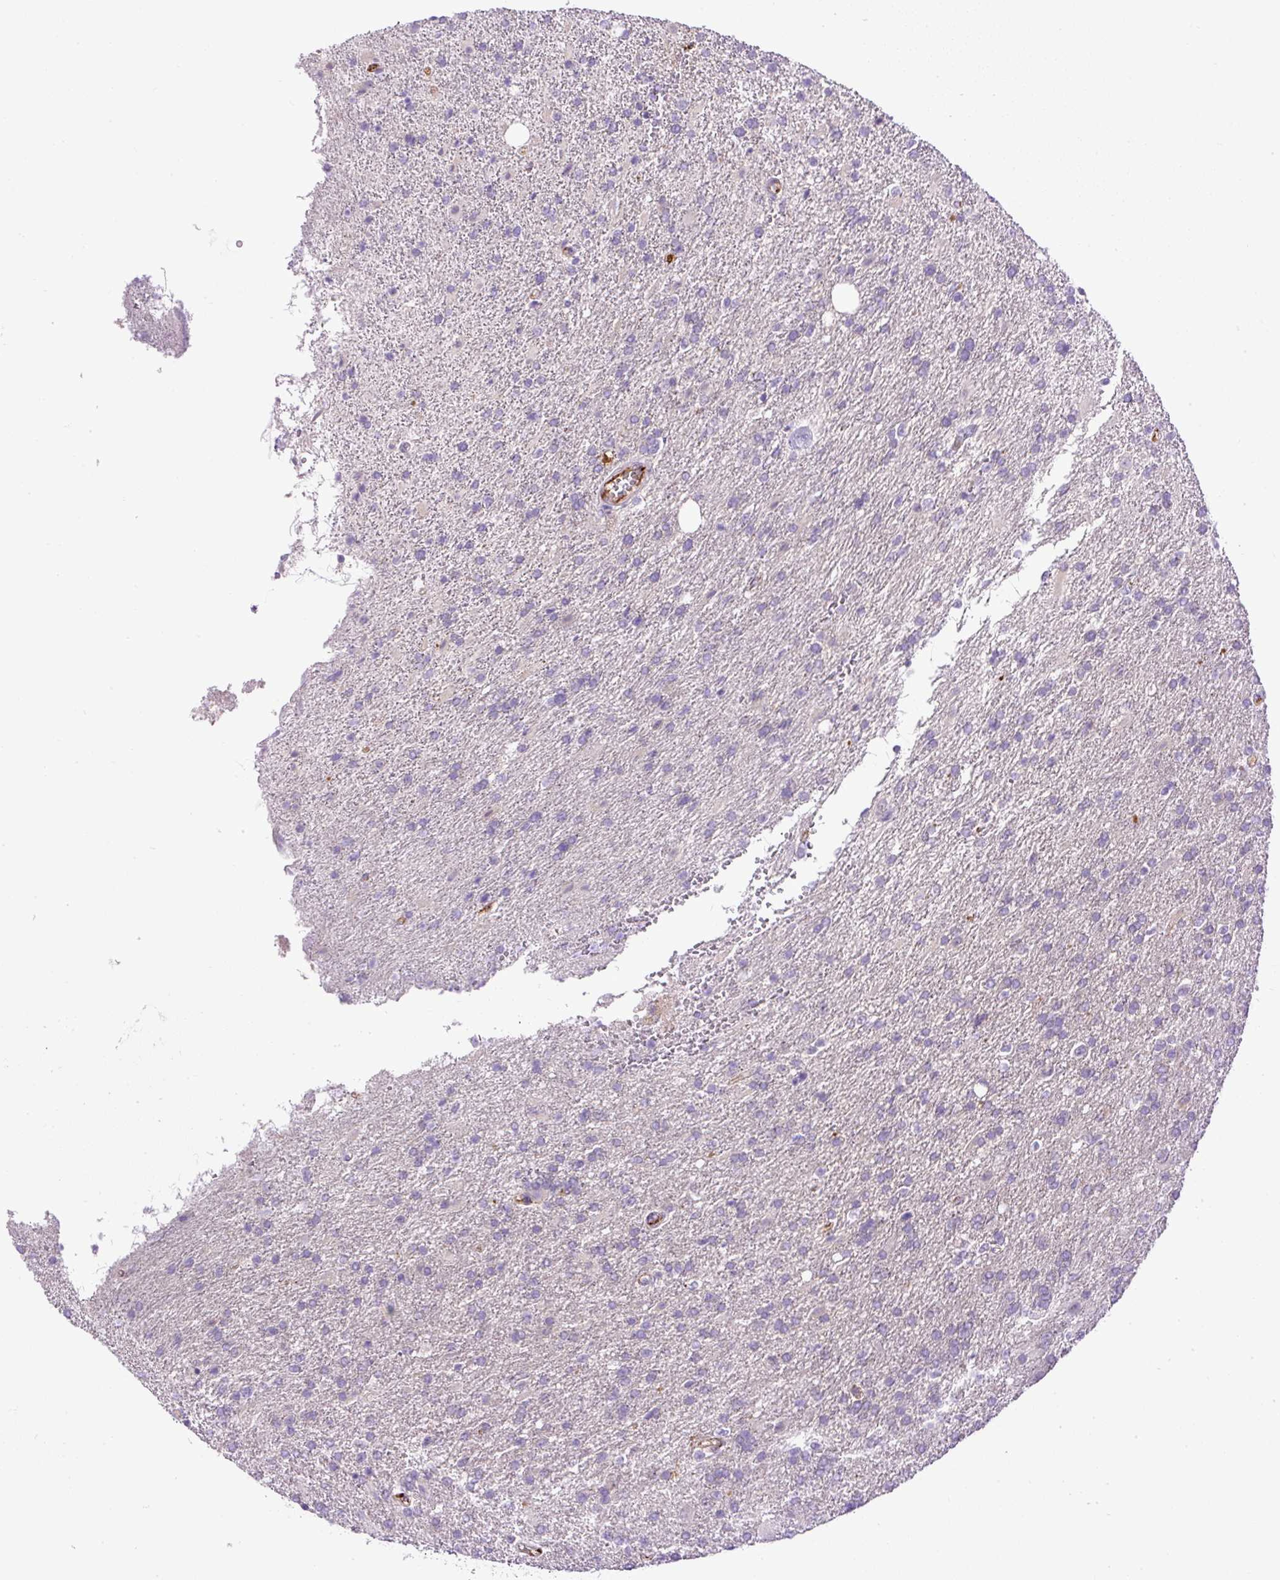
{"staining": {"intensity": "negative", "quantity": "none", "location": "none"}, "tissue": "glioma", "cell_type": "Tumor cells", "image_type": "cancer", "snomed": [{"axis": "morphology", "description": "Glioma, malignant, High grade"}, {"axis": "topography", "description": "Brain"}], "caption": "Protein analysis of high-grade glioma (malignant) shows no significant staining in tumor cells.", "gene": "LEFTY2", "patient": {"sex": "male", "age": 56}}